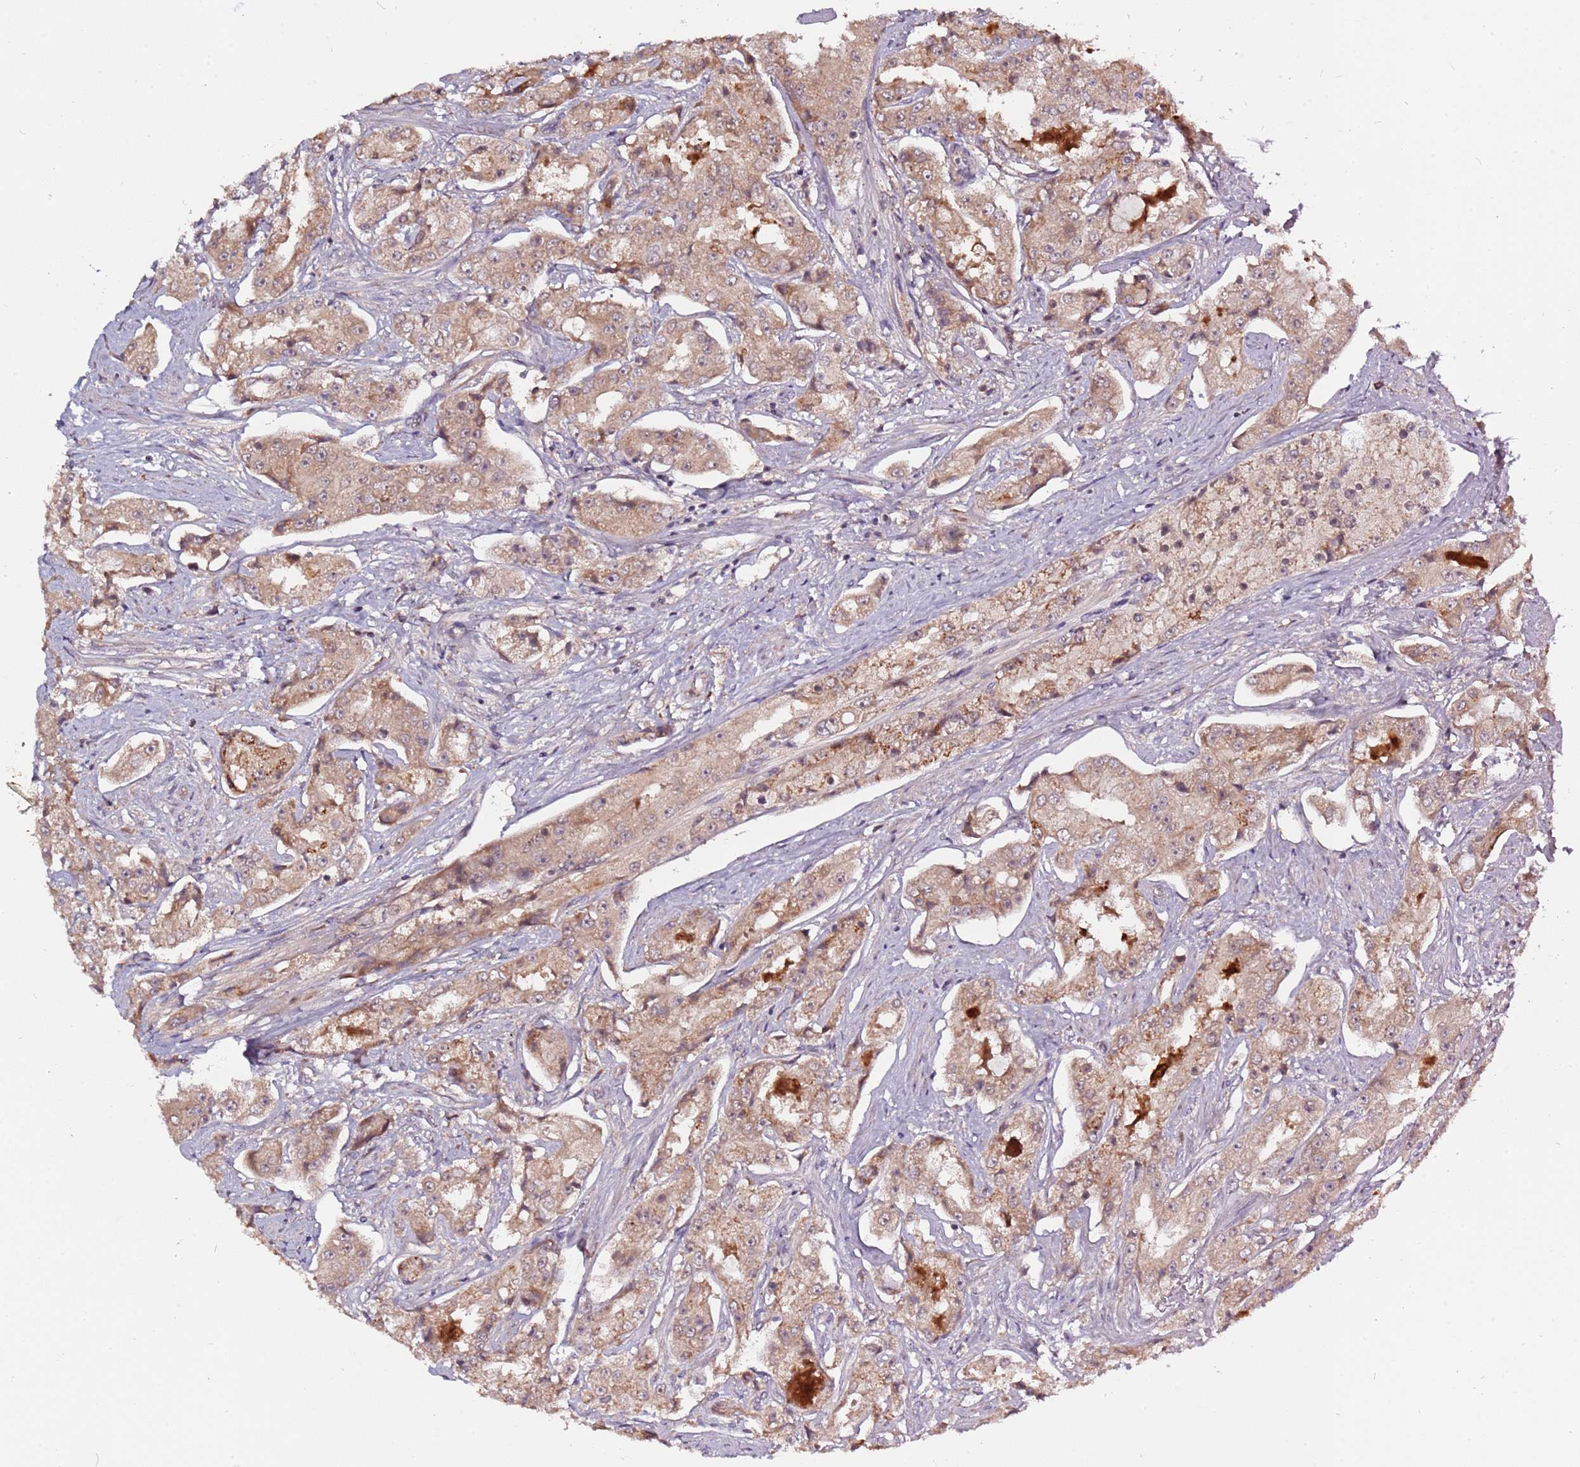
{"staining": {"intensity": "moderate", "quantity": ">75%", "location": "cytoplasmic/membranous"}, "tissue": "prostate cancer", "cell_type": "Tumor cells", "image_type": "cancer", "snomed": [{"axis": "morphology", "description": "Adenocarcinoma, High grade"}, {"axis": "topography", "description": "Prostate"}], "caption": "This is a photomicrograph of IHC staining of prostate cancer (adenocarcinoma (high-grade)), which shows moderate staining in the cytoplasmic/membranous of tumor cells.", "gene": "USP32", "patient": {"sex": "male", "age": 73}}